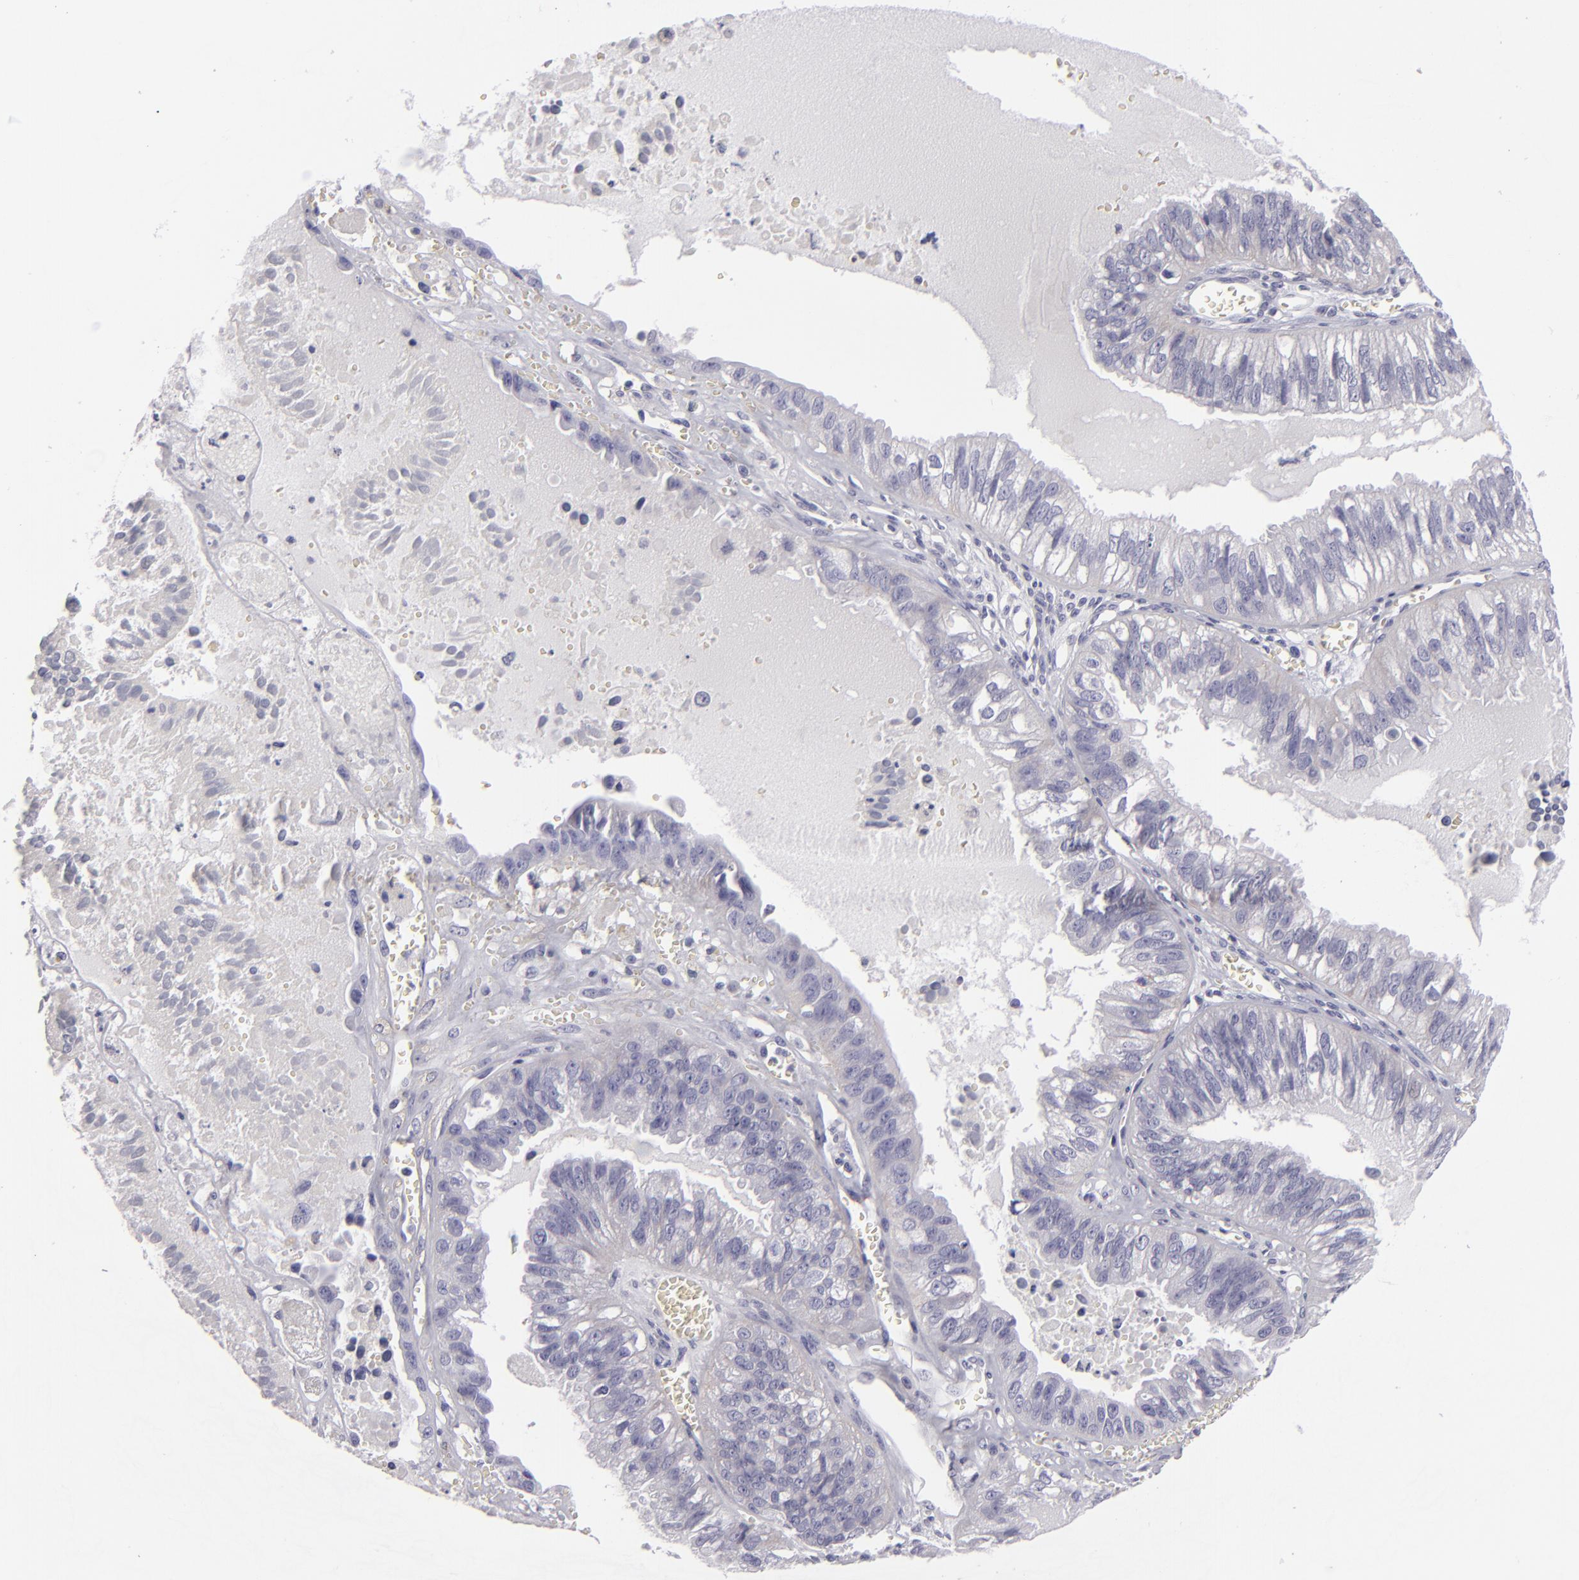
{"staining": {"intensity": "negative", "quantity": "none", "location": "none"}, "tissue": "ovarian cancer", "cell_type": "Tumor cells", "image_type": "cancer", "snomed": [{"axis": "morphology", "description": "Carcinoma, endometroid"}, {"axis": "topography", "description": "Ovary"}], "caption": "Immunohistochemistry (IHC) micrograph of ovarian cancer stained for a protein (brown), which exhibits no staining in tumor cells.", "gene": "DLG4", "patient": {"sex": "female", "age": 85}}